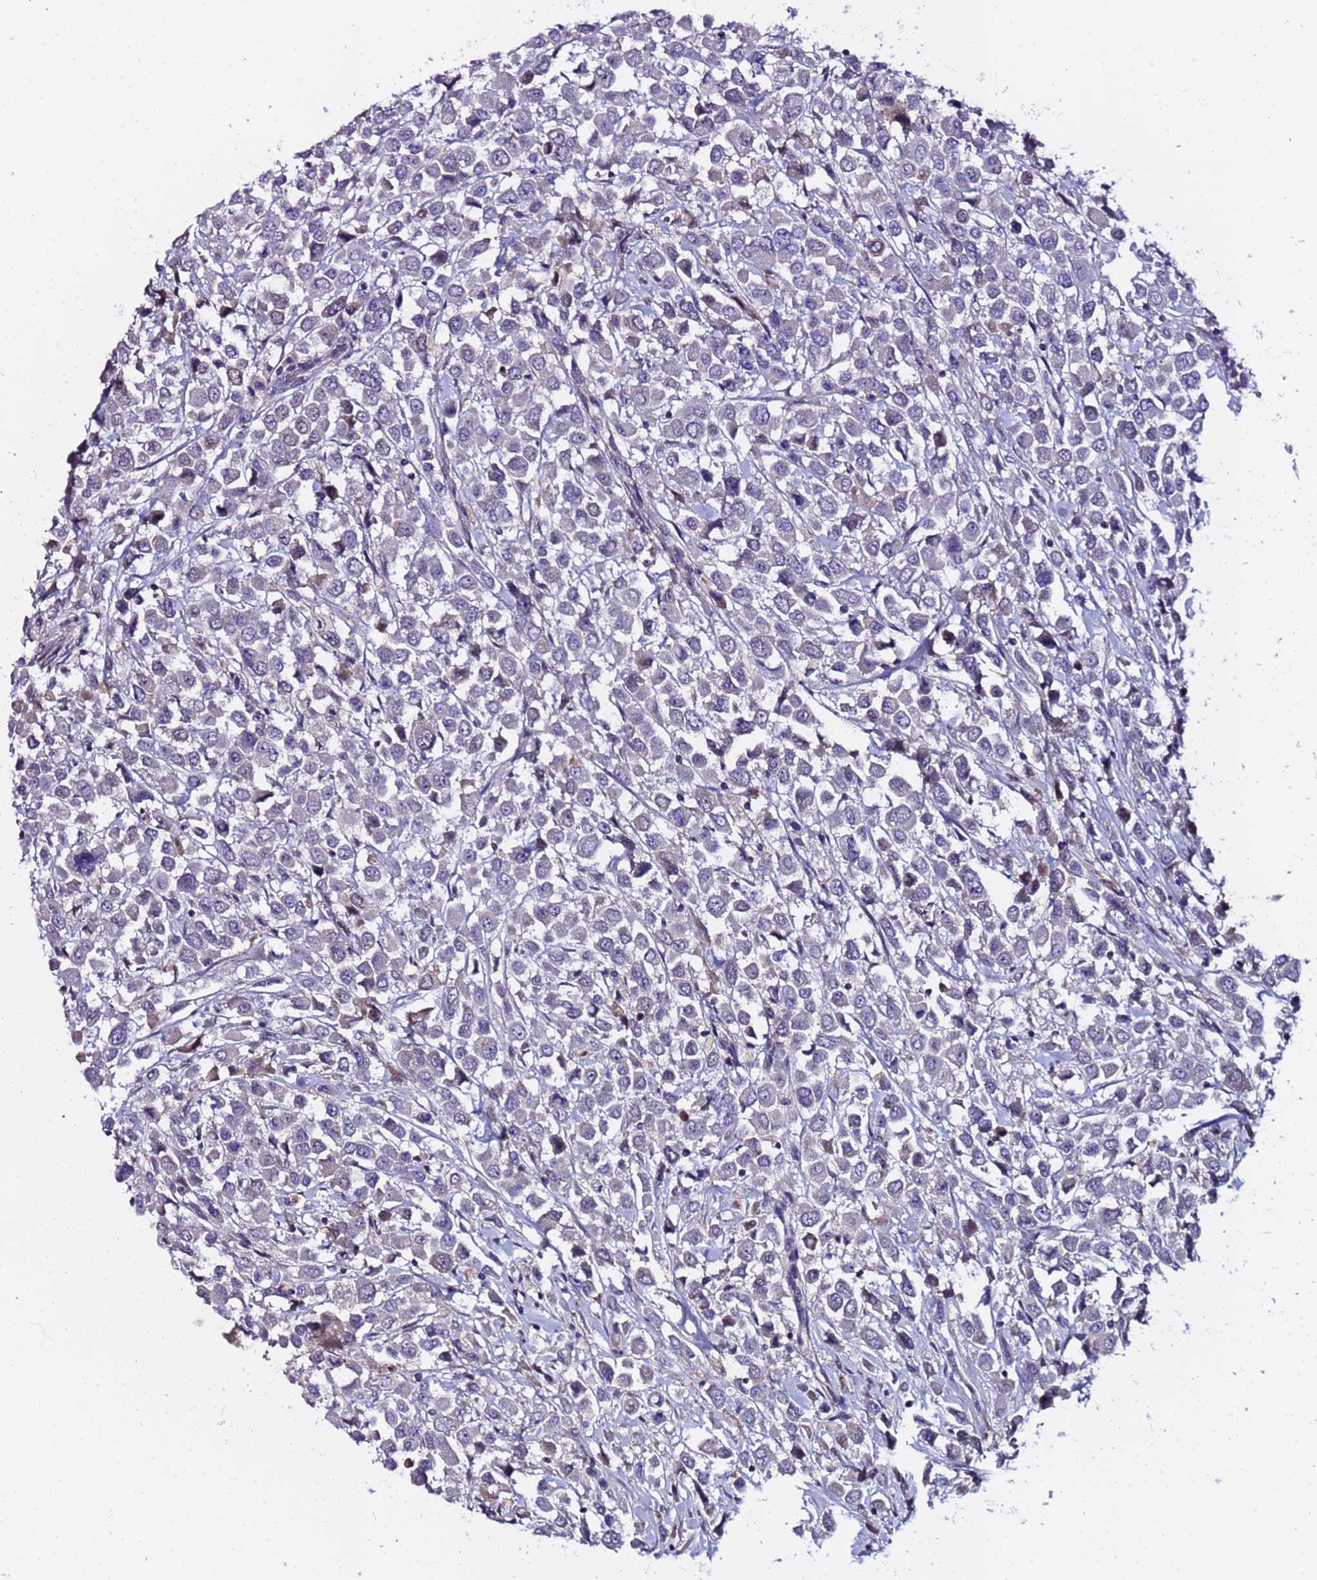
{"staining": {"intensity": "negative", "quantity": "none", "location": "none"}, "tissue": "breast cancer", "cell_type": "Tumor cells", "image_type": "cancer", "snomed": [{"axis": "morphology", "description": "Duct carcinoma"}, {"axis": "topography", "description": "Breast"}], "caption": "IHC photomicrograph of neoplastic tissue: infiltrating ductal carcinoma (breast) stained with DAB reveals no significant protein staining in tumor cells.", "gene": "ZNF248", "patient": {"sex": "female", "age": 61}}